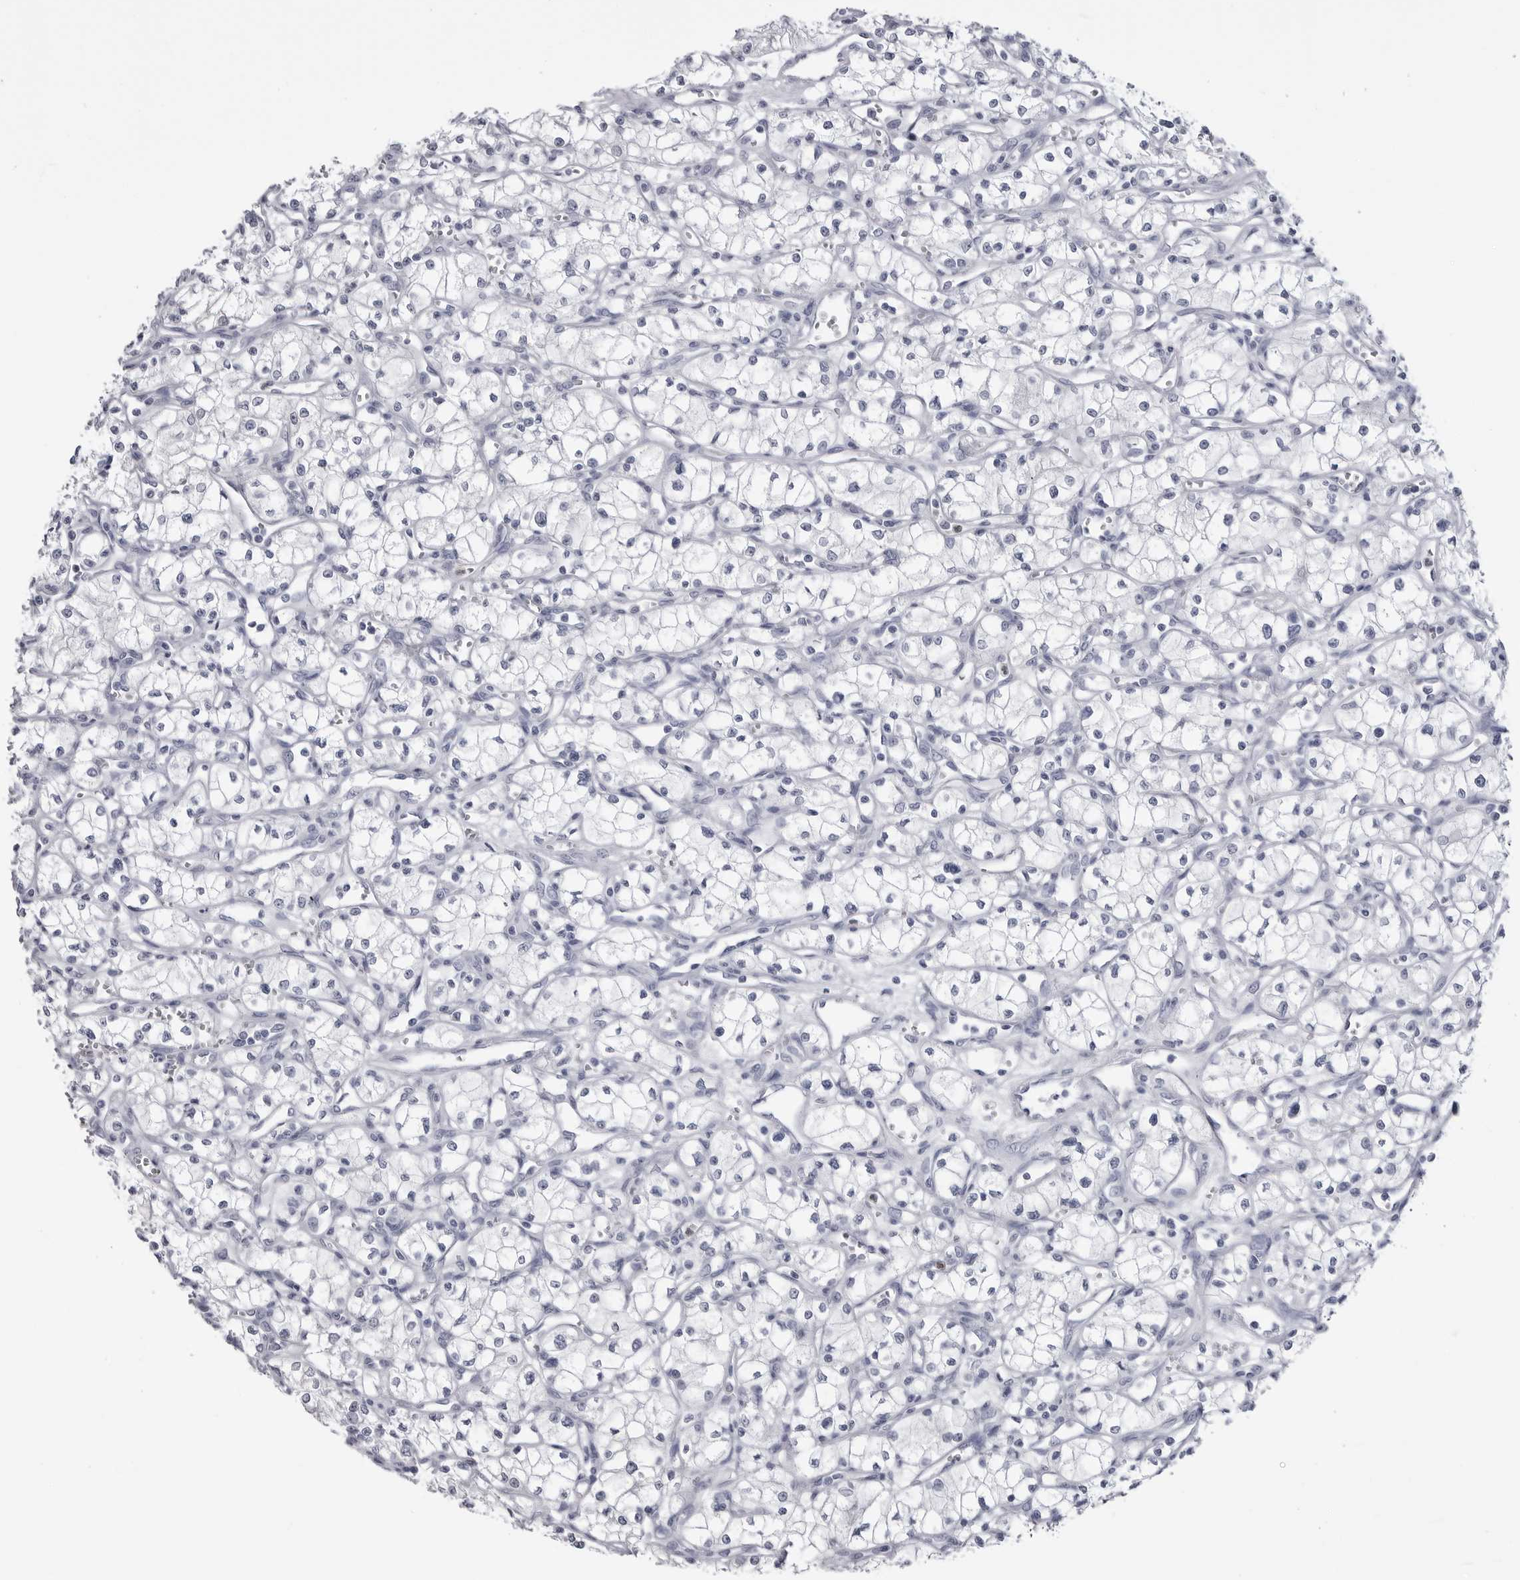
{"staining": {"intensity": "negative", "quantity": "none", "location": "none"}, "tissue": "renal cancer", "cell_type": "Tumor cells", "image_type": "cancer", "snomed": [{"axis": "morphology", "description": "Adenocarcinoma, NOS"}, {"axis": "topography", "description": "Kidney"}], "caption": "Immunohistochemistry (IHC) micrograph of renal cancer (adenocarcinoma) stained for a protein (brown), which shows no positivity in tumor cells.", "gene": "STAP2", "patient": {"sex": "male", "age": 59}}